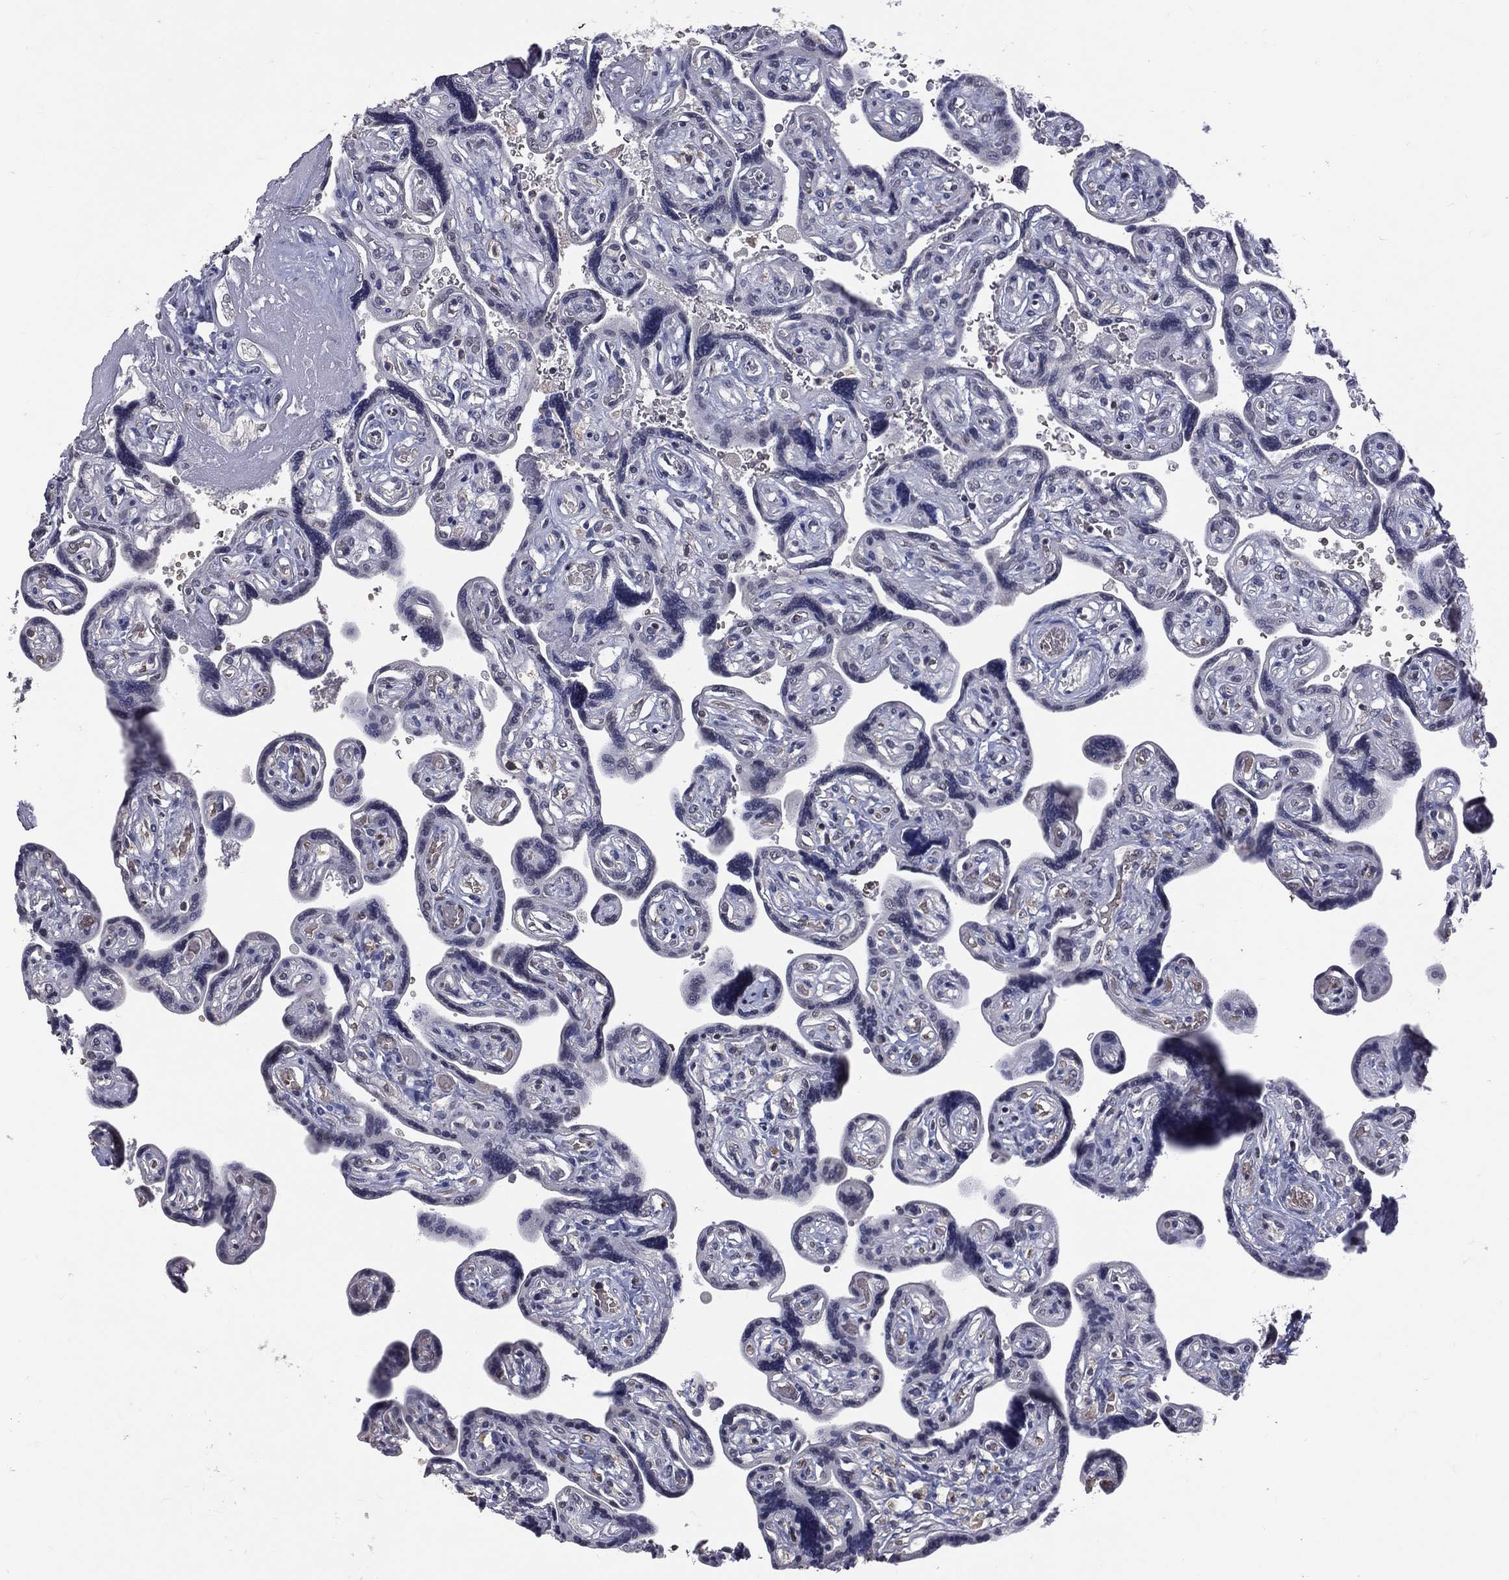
{"staining": {"intensity": "negative", "quantity": "none", "location": "none"}, "tissue": "placenta", "cell_type": "Decidual cells", "image_type": "normal", "snomed": [{"axis": "morphology", "description": "Normal tissue, NOS"}, {"axis": "topography", "description": "Placenta"}], "caption": "DAB (3,3'-diaminobenzidine) immunohistochemical staining of unremarkable human placenta demonstrates no significant expression in decidual cells. The staining is performed using DAB (3,3'-diaminobenzidine) brown chromogen with nuclei counter-stained in using hematoxylin.", "gene": "DSG4", "patient": {"sex": "female", "age": 32}}